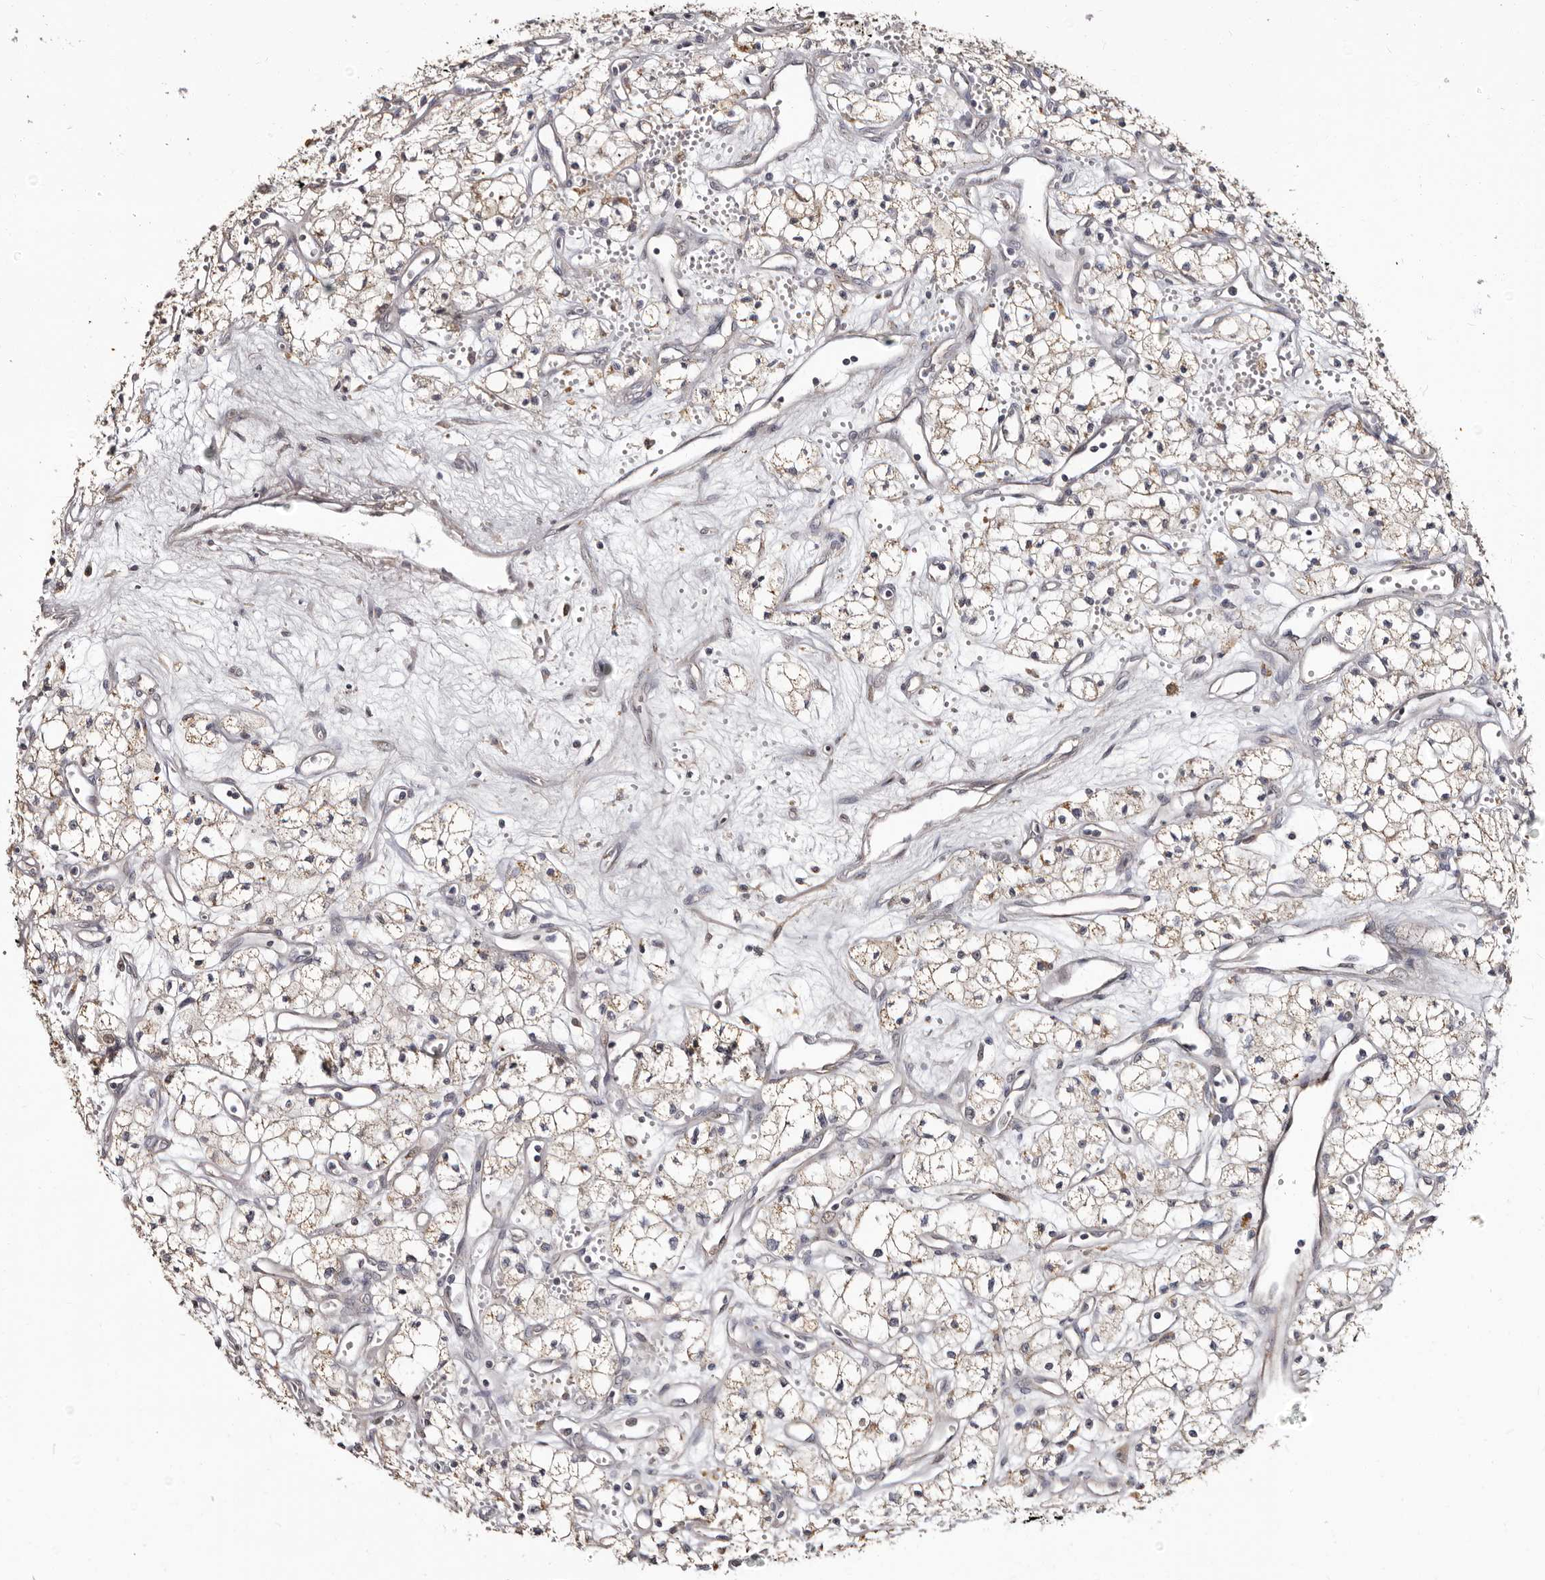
{"staining": {"intensity": "weak", "quantity": ">75%", "location": "cytoplasmic/membranous"}, "tissue": "renal cancer", "cell_type": "Tumor cells", "image_type": "cancer", "snomed": [{"axis": "morphology", "description": "Adenocarcinoma, NOS"}, {"axis": "topography", "description": "Kidney"}], "caption": "Brown immunohistochemical staining in human renal adenocarcinoma exhibits weak cytoplasmic/membranous positivity in about >75% of tumor cells.", "gene": "PTAFR", "patient": {"sex": "male", "age": 59}}